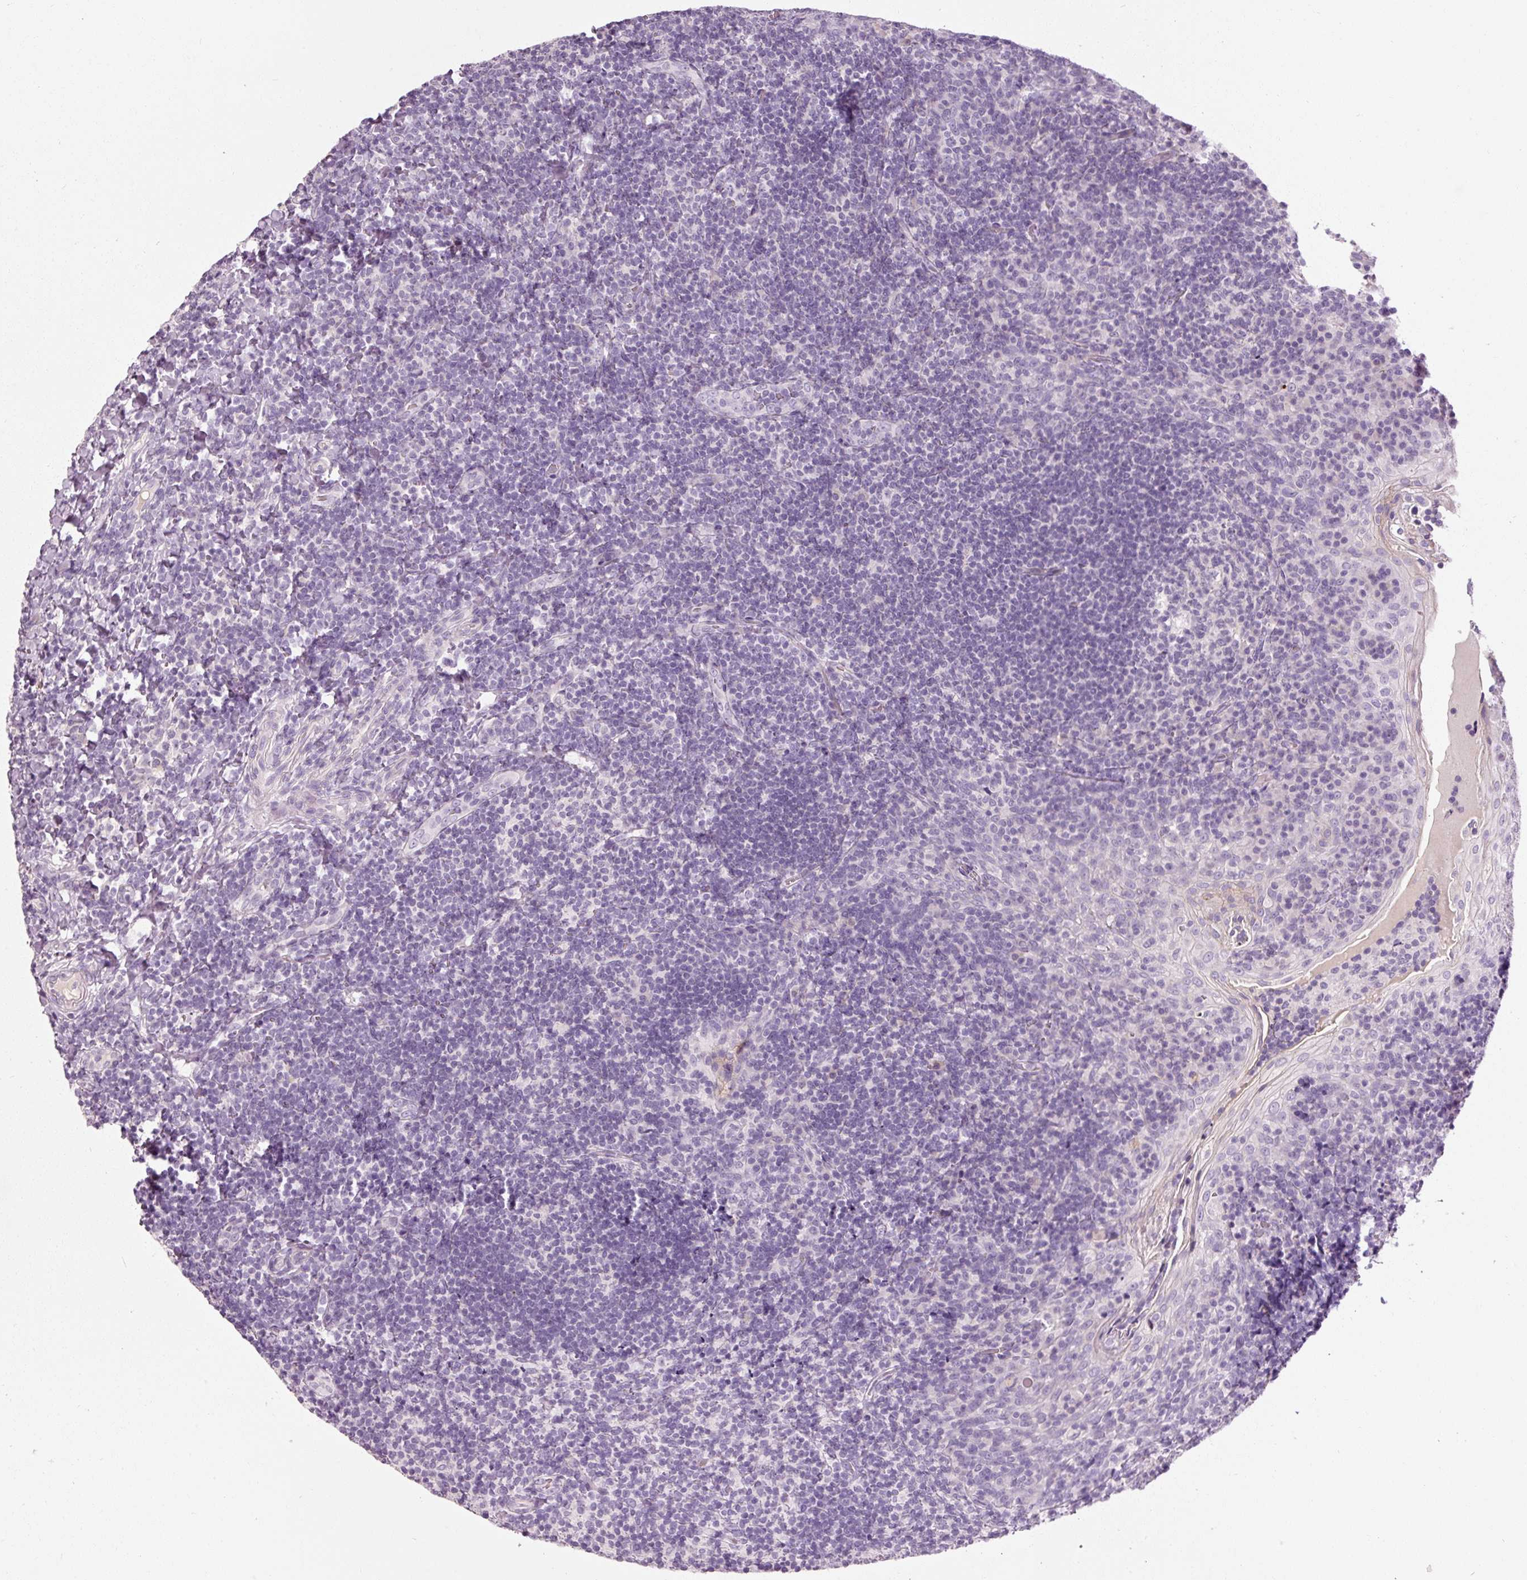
{"staining": {"intensity": "negative", "quantity": "none", "location": "none"}, "tissue": "tonsil", "cell_type": "Germinal center cells", "image_type": "normal", "snomed": [{"axis": "morphology", "description": "Normal tissue, NOS"}, {"axis": "topography", "description": "Tonsil"}], "caption": "The histopathology image shows no significant positivity in germinal center cells of tonsil.", "gene": "MUC5AC", "patient": {"sex": "male", "age": 17}}